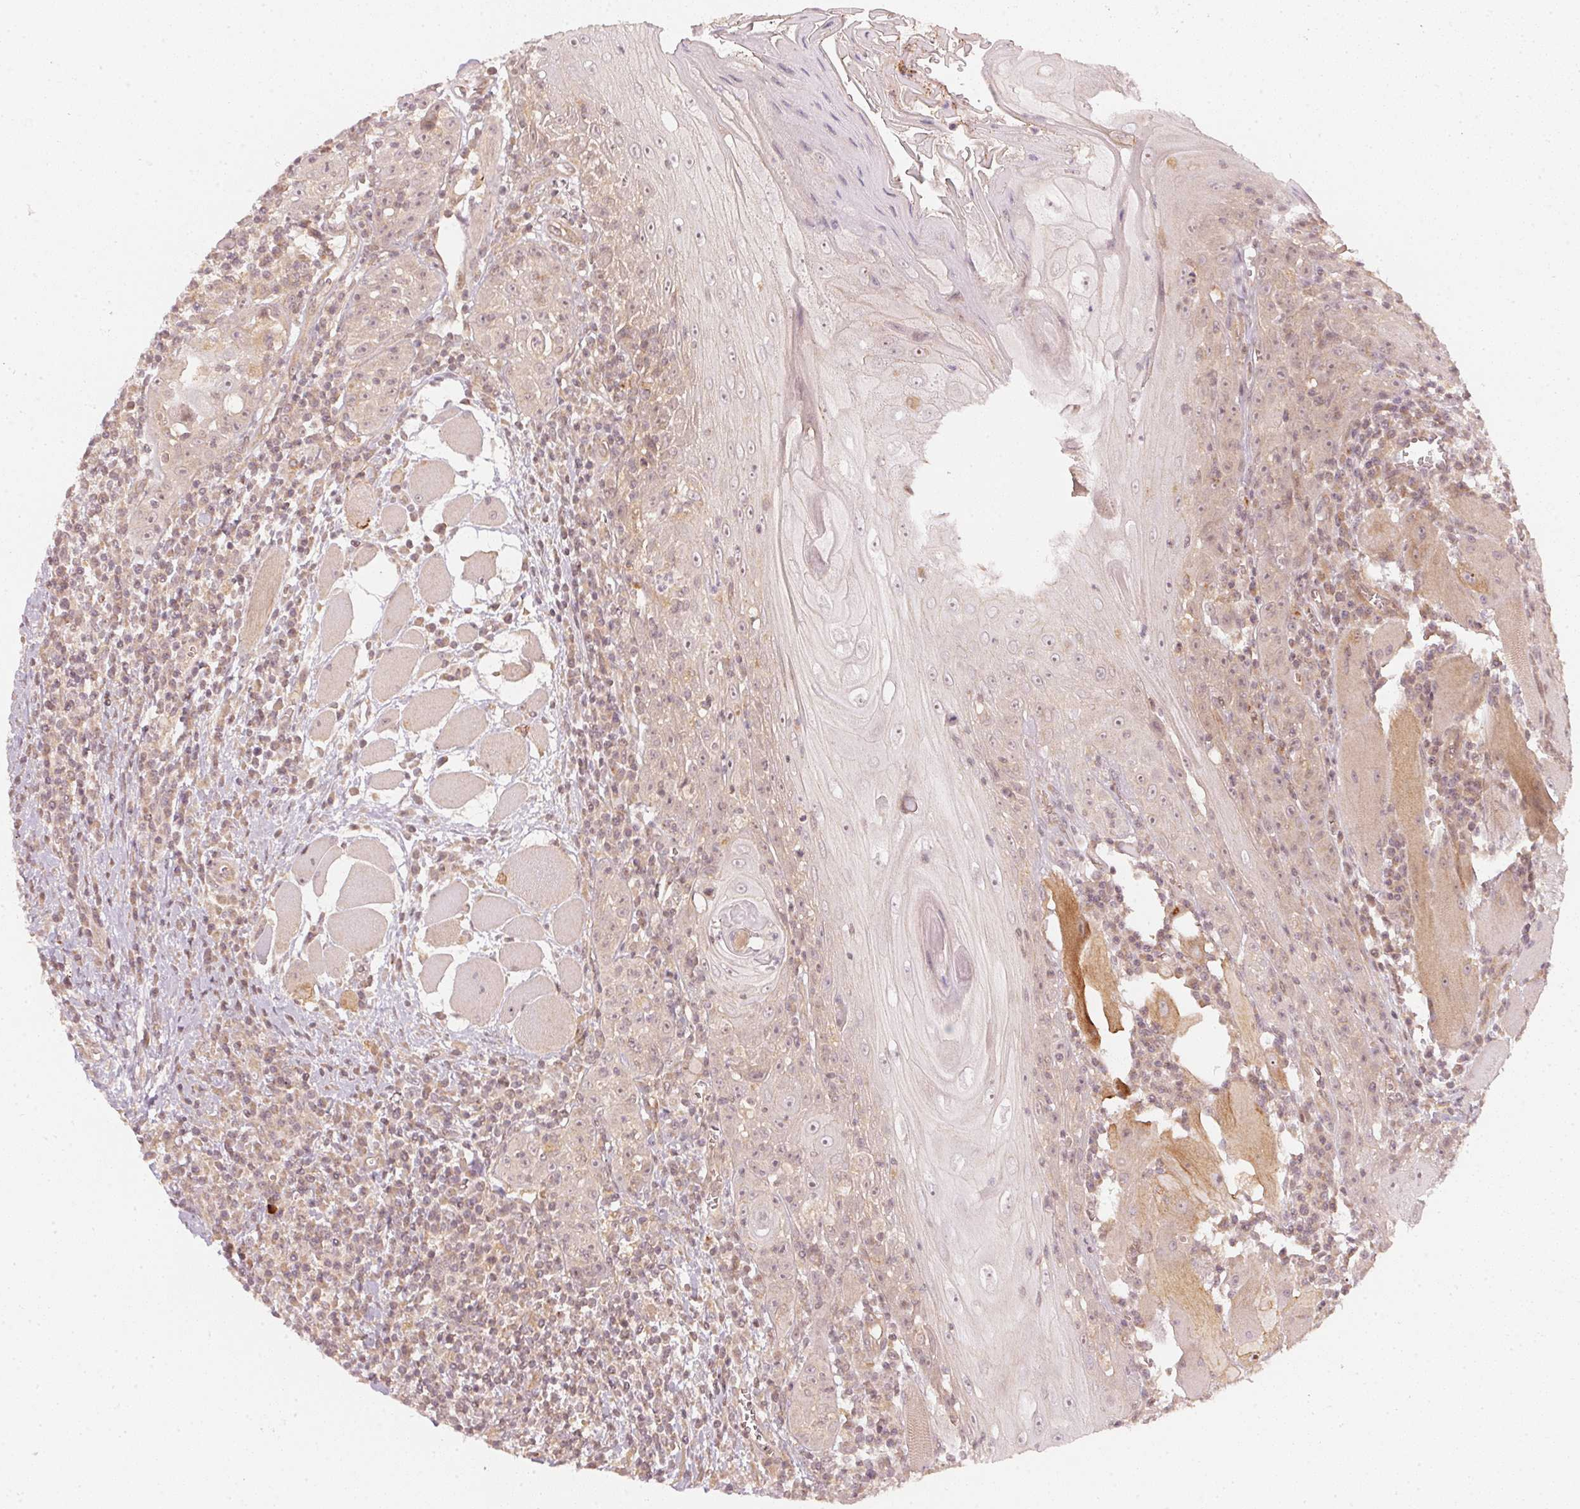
{"staining": {"intensity": "weak", "quantity": "25%-75%", "location": "cytoplasmic/membranous,nuclear"}, "tissue": "head and neck cancer", "cell_type": "Tumor cells", "image_type": "cancer", "snomed": [{"axis": "morphology", "description": "Normal tissue, NOS"}, {"axis": "morphology", "description": "Squamous cell carcinoma, NOS"}, {"axis": "topography", "description": "Oral tissue"}, {"axis": "topography", "description": "Head-Neck"}], "caption": "Approximately 25%-75% of tumor cells in human head and neck squamous cell carcinoma display weak cytoplasmic/membranous and nuclear protein positivity as visualized by brown immunohistochemical staining.", "gene": "WDR54", "patient": {"sex": "male", "age": 52}}